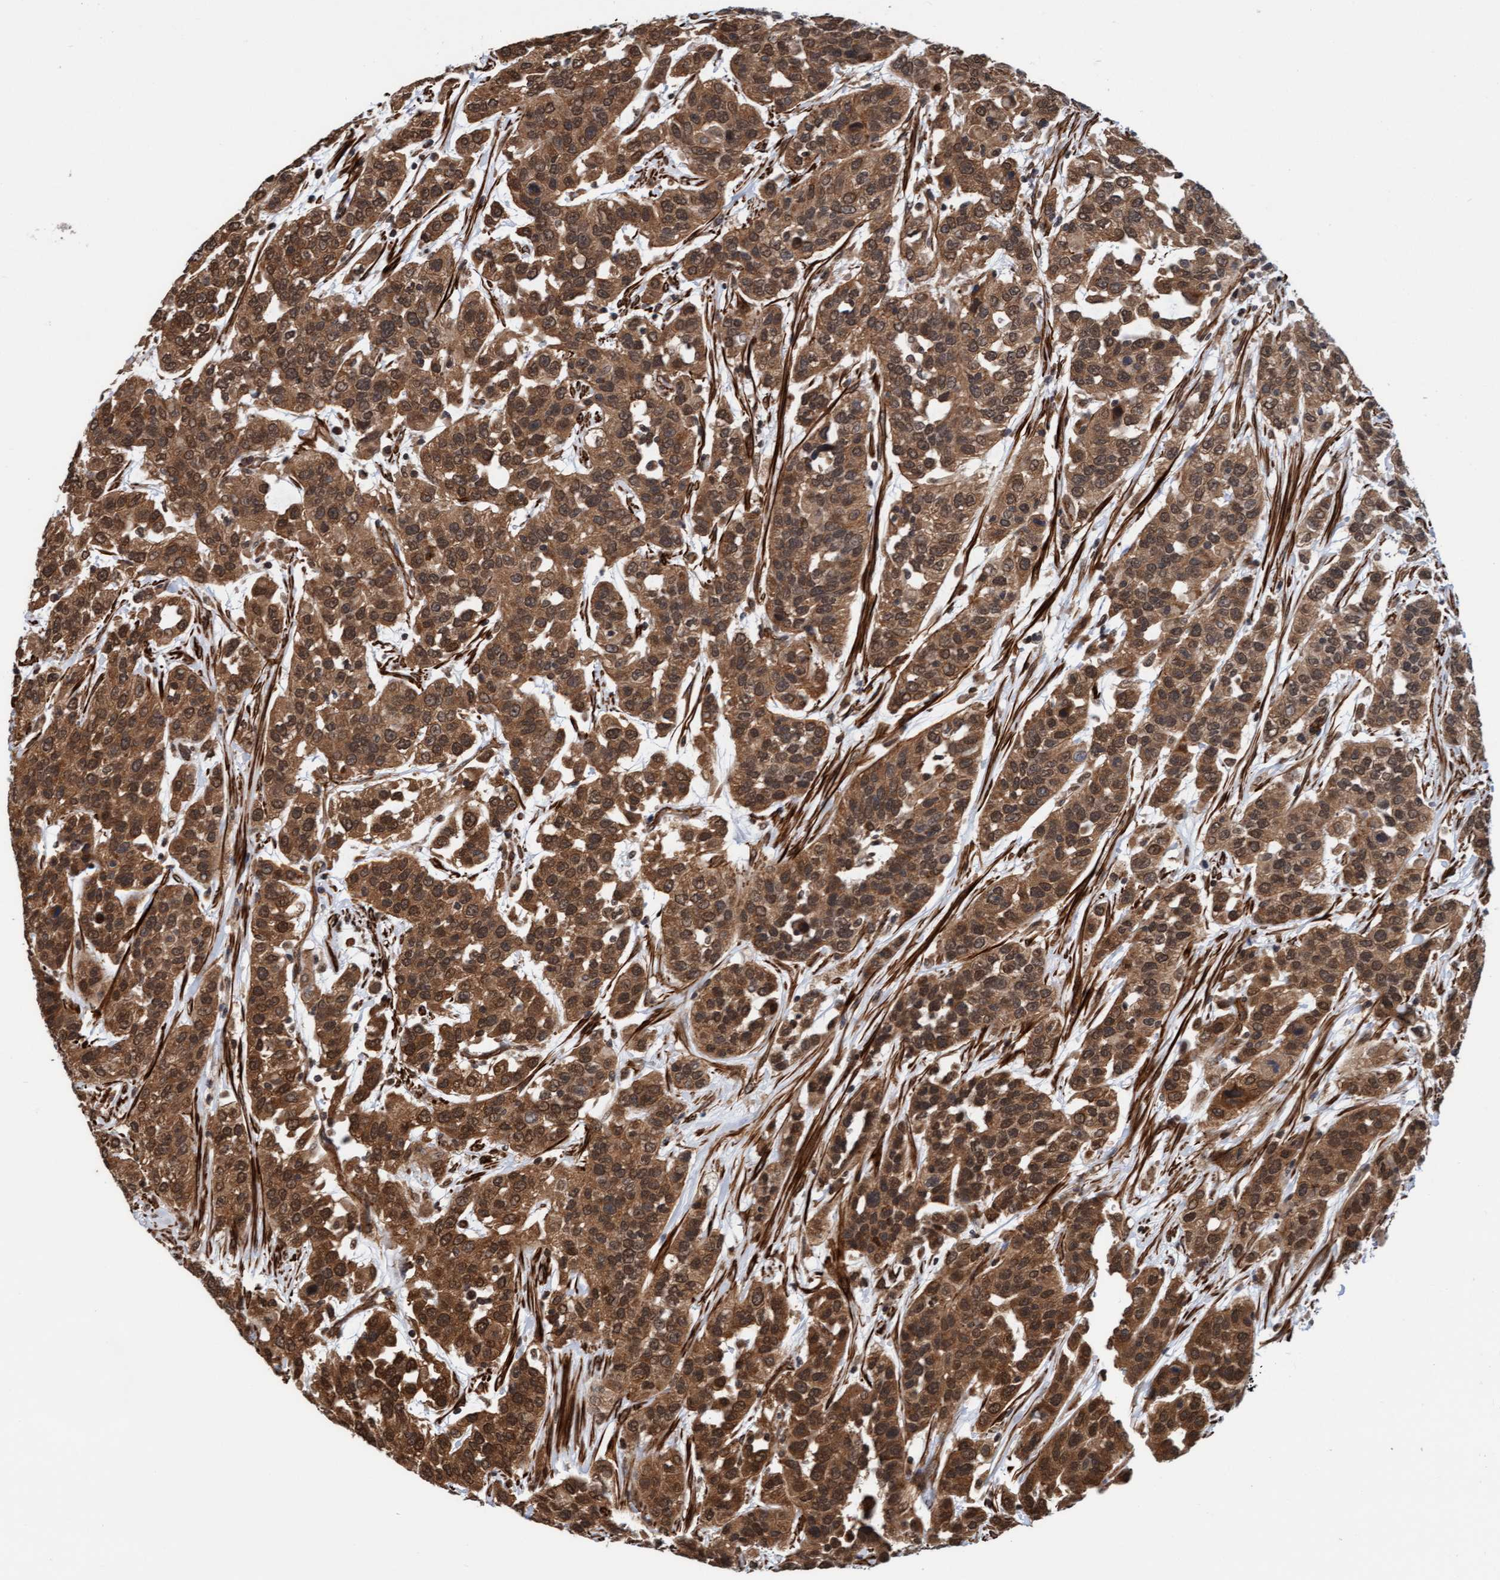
{"staining": {"intensity": "strong", "quantity": ">75%", "location": "cytoplasmic/membranous,nuclear"}, "tissue": "urothelial cancer", "cell_type": "Tumor cells", "image_type": "cancer", "snomed": [{"axis": "morphology", "description": "Urothelial carcinoma, High grade"}, {"axis": "topography", "description": "Urinary bladder"}], "caption": "A high-resolution histopathology image shows immunohistochemistry staining of high-grade urothelial carcinoma, which shows strong cytoplasmic/membranous and nuclear staining in about >75% of tumor cells. (Brightfield microscopy of DAB IHC at high magnification).", "gene": "STXBP4", "patient": {"sex": "female", "age": 80}}